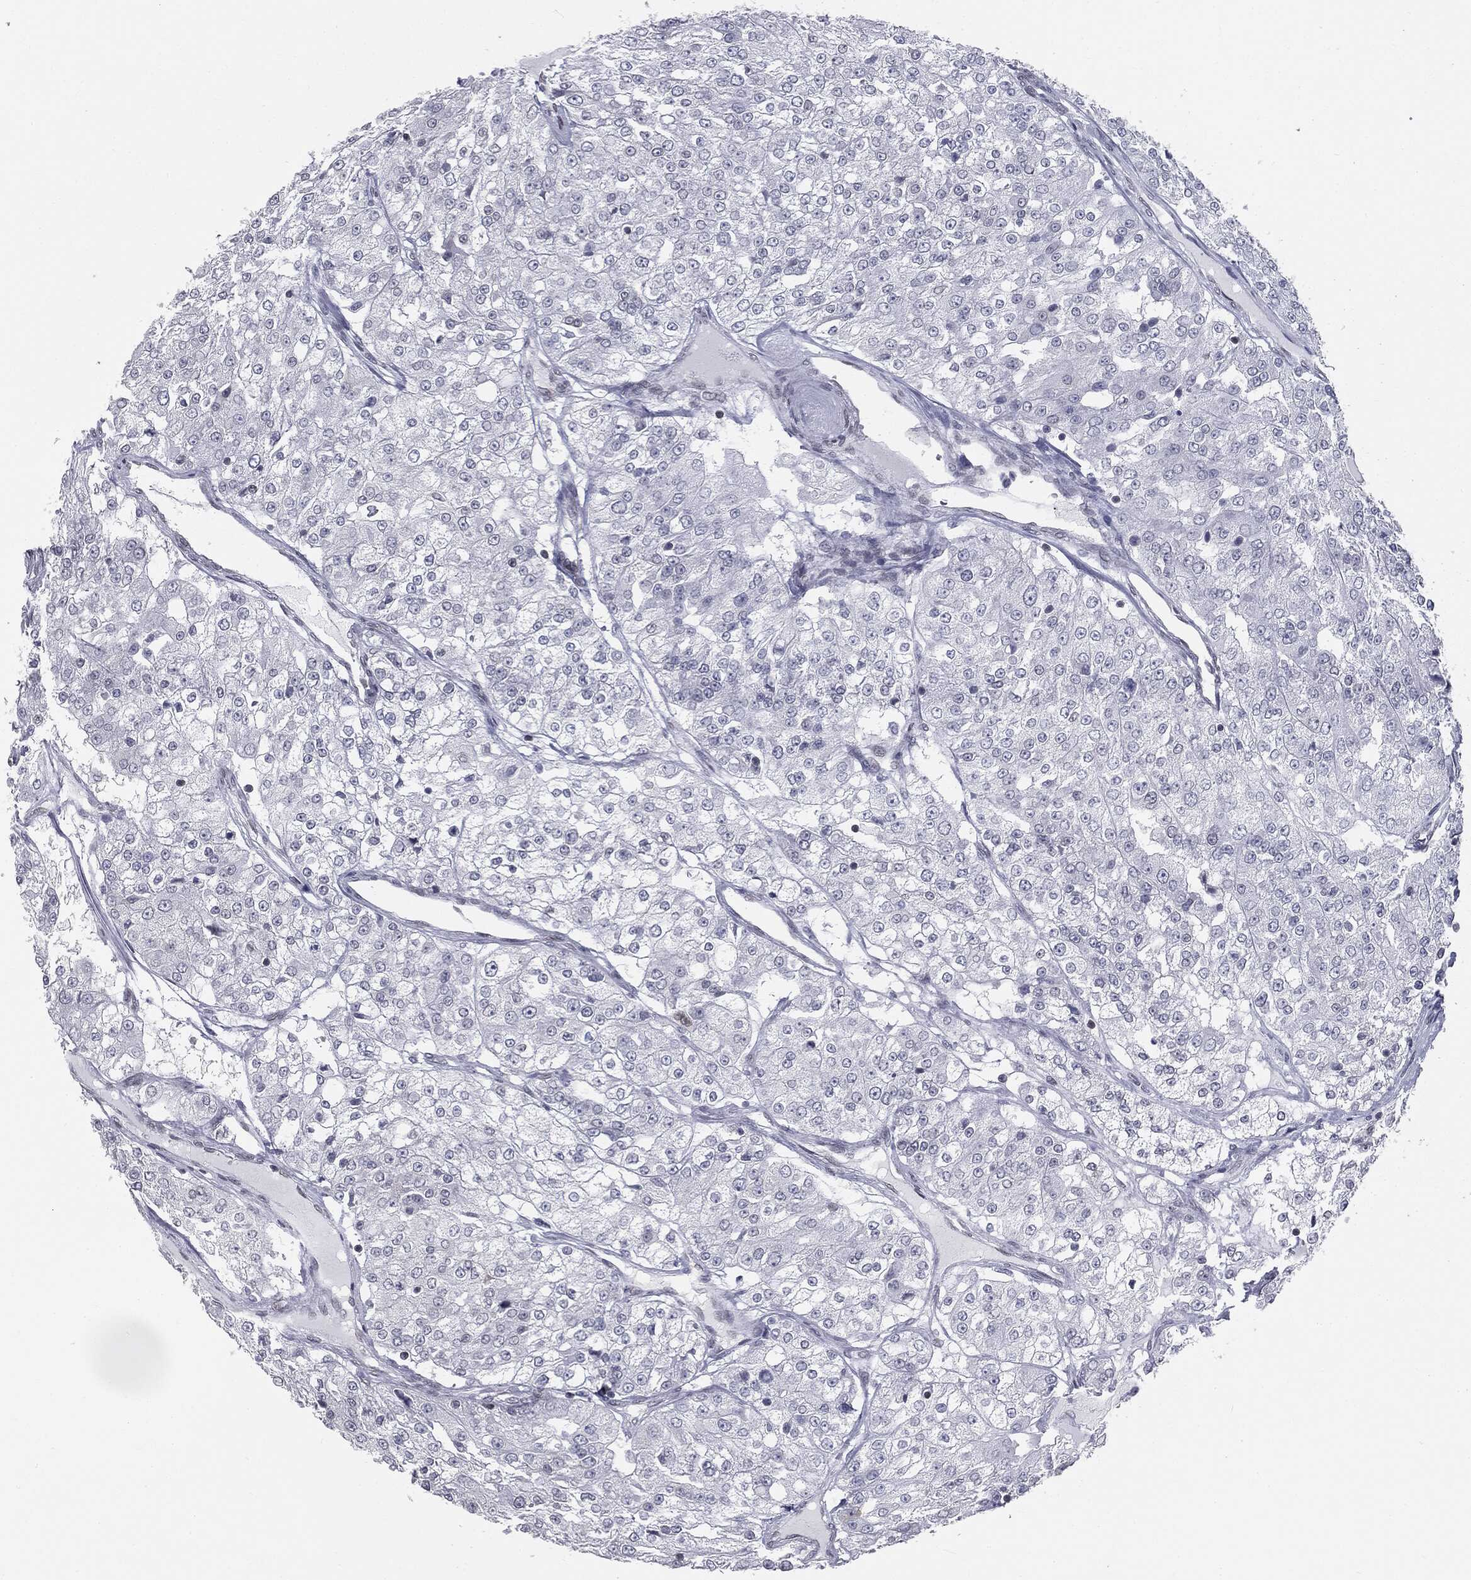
{"staining": {"intensity": "negative", "quantity": "none", "location": "none"}, "tissue": "renal cancer", "cell_type": "Tumor cells", "image_type": "cancer", "snomed": [{"axis": "morphology", "description": "Adenocarcinoma, NOS"}, {"axis": "topography", "description": "Kidney"}], "caption": "Tumor cells show no significant protein expression in renal adenocarcinoma. (Immunohistochemistry (ihc), brightfield microscopy, high magnification).", "gene": "ALDOB", "patient": {"sex": "female", "age": 63}}